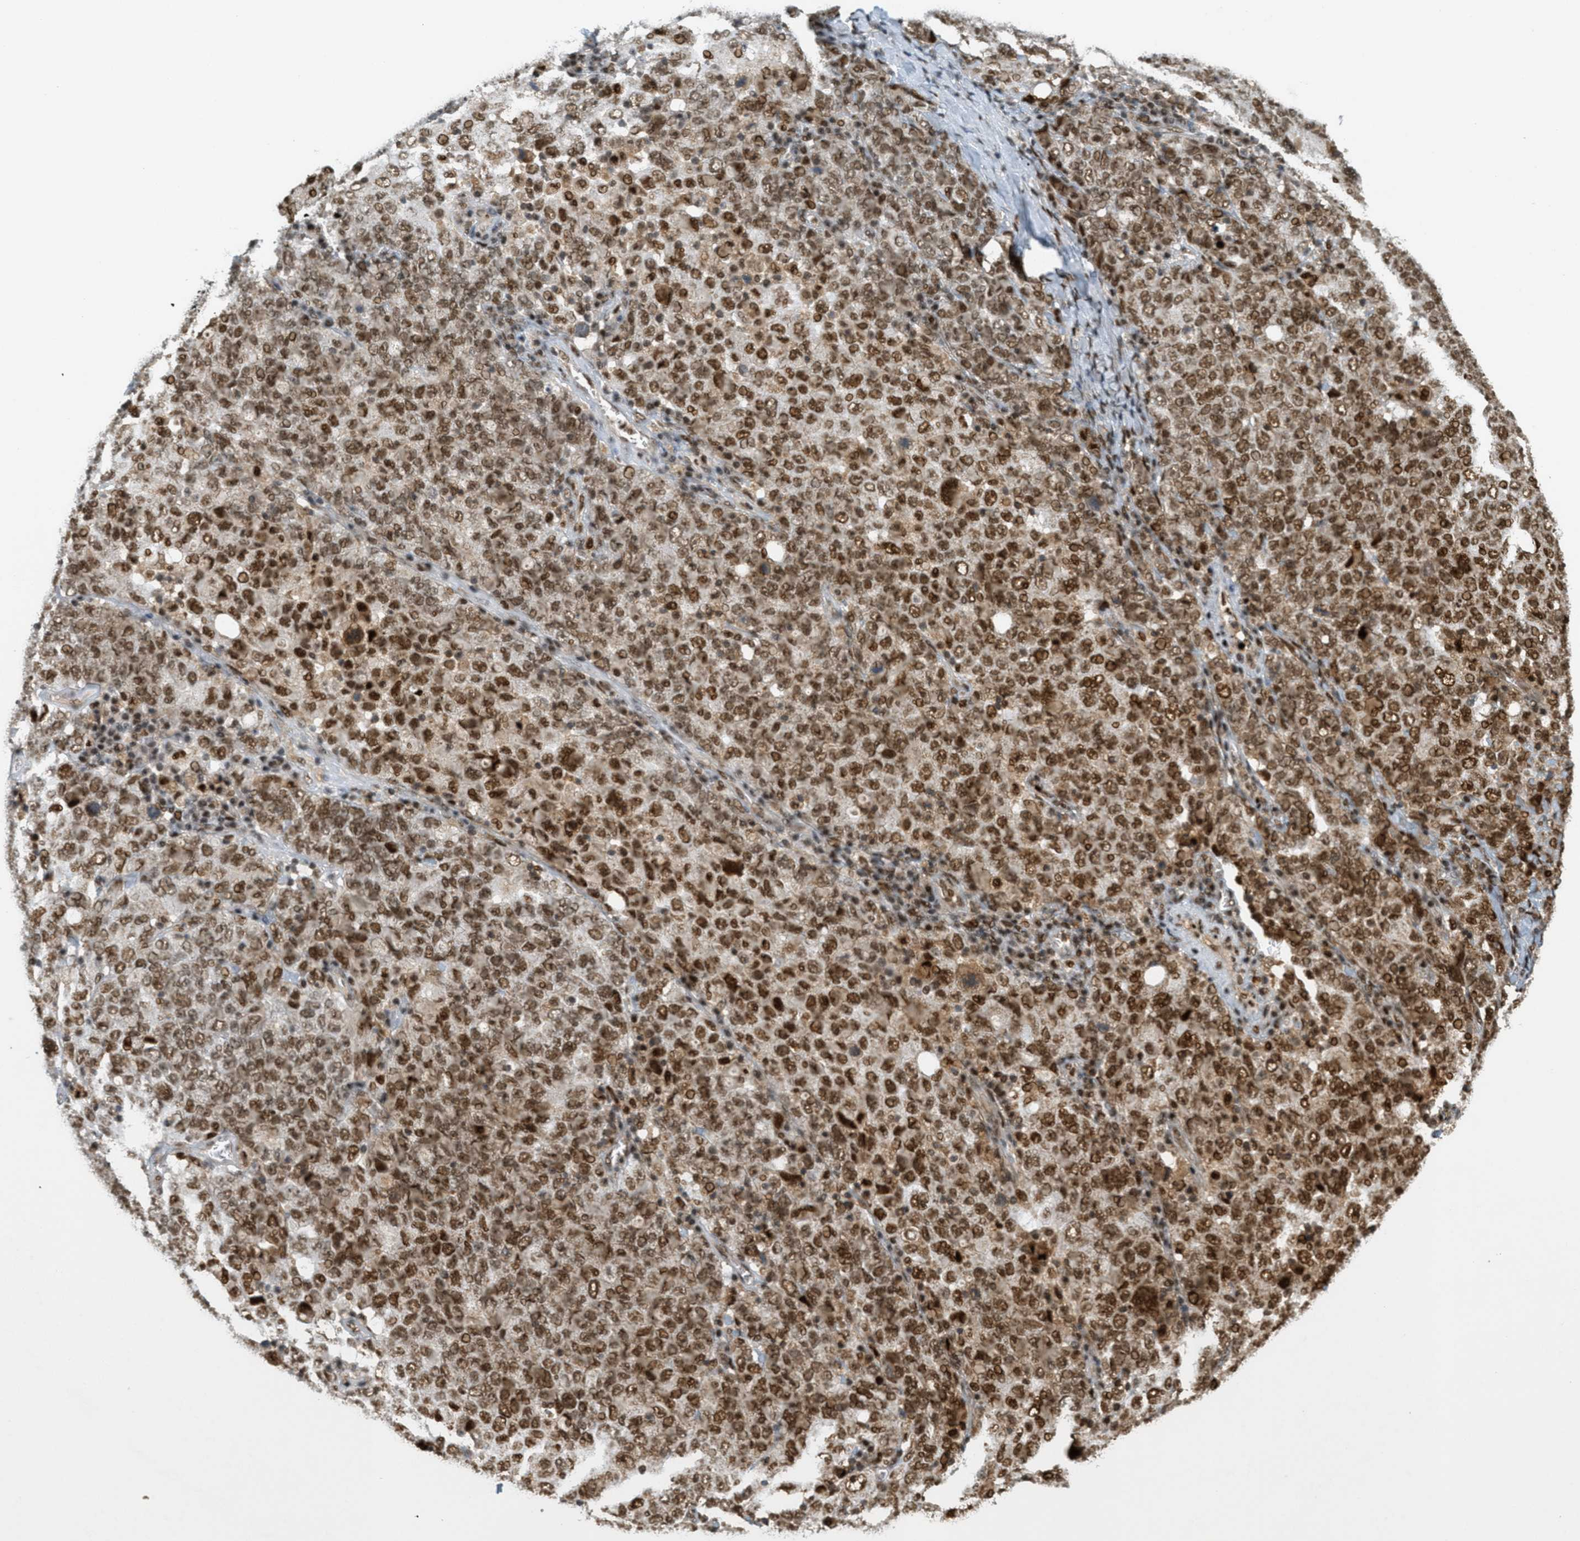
{"staining": {"intensity": "moderate", "quantity": ">75%", "location": "cytoplasmic/membranous,nuclear"}, "tissue": "ovarian cancer", "cell_type": "Tumor cells", "image_type": "cancer", "snomed": [{"axis": "morphology", "description": "Carcinoma, endometroid"}, {"axis": "topography", "description": "Ovary"}], "caption": "The immunohistochemical stain highlights moderate cytoplasmic/membranous and nuclear positivity in tumor cells of ovarian cancer (endometroid carcinoma) tissue.", "gene": "TLK1", "patient": {"sex": "female", "age": 62}}